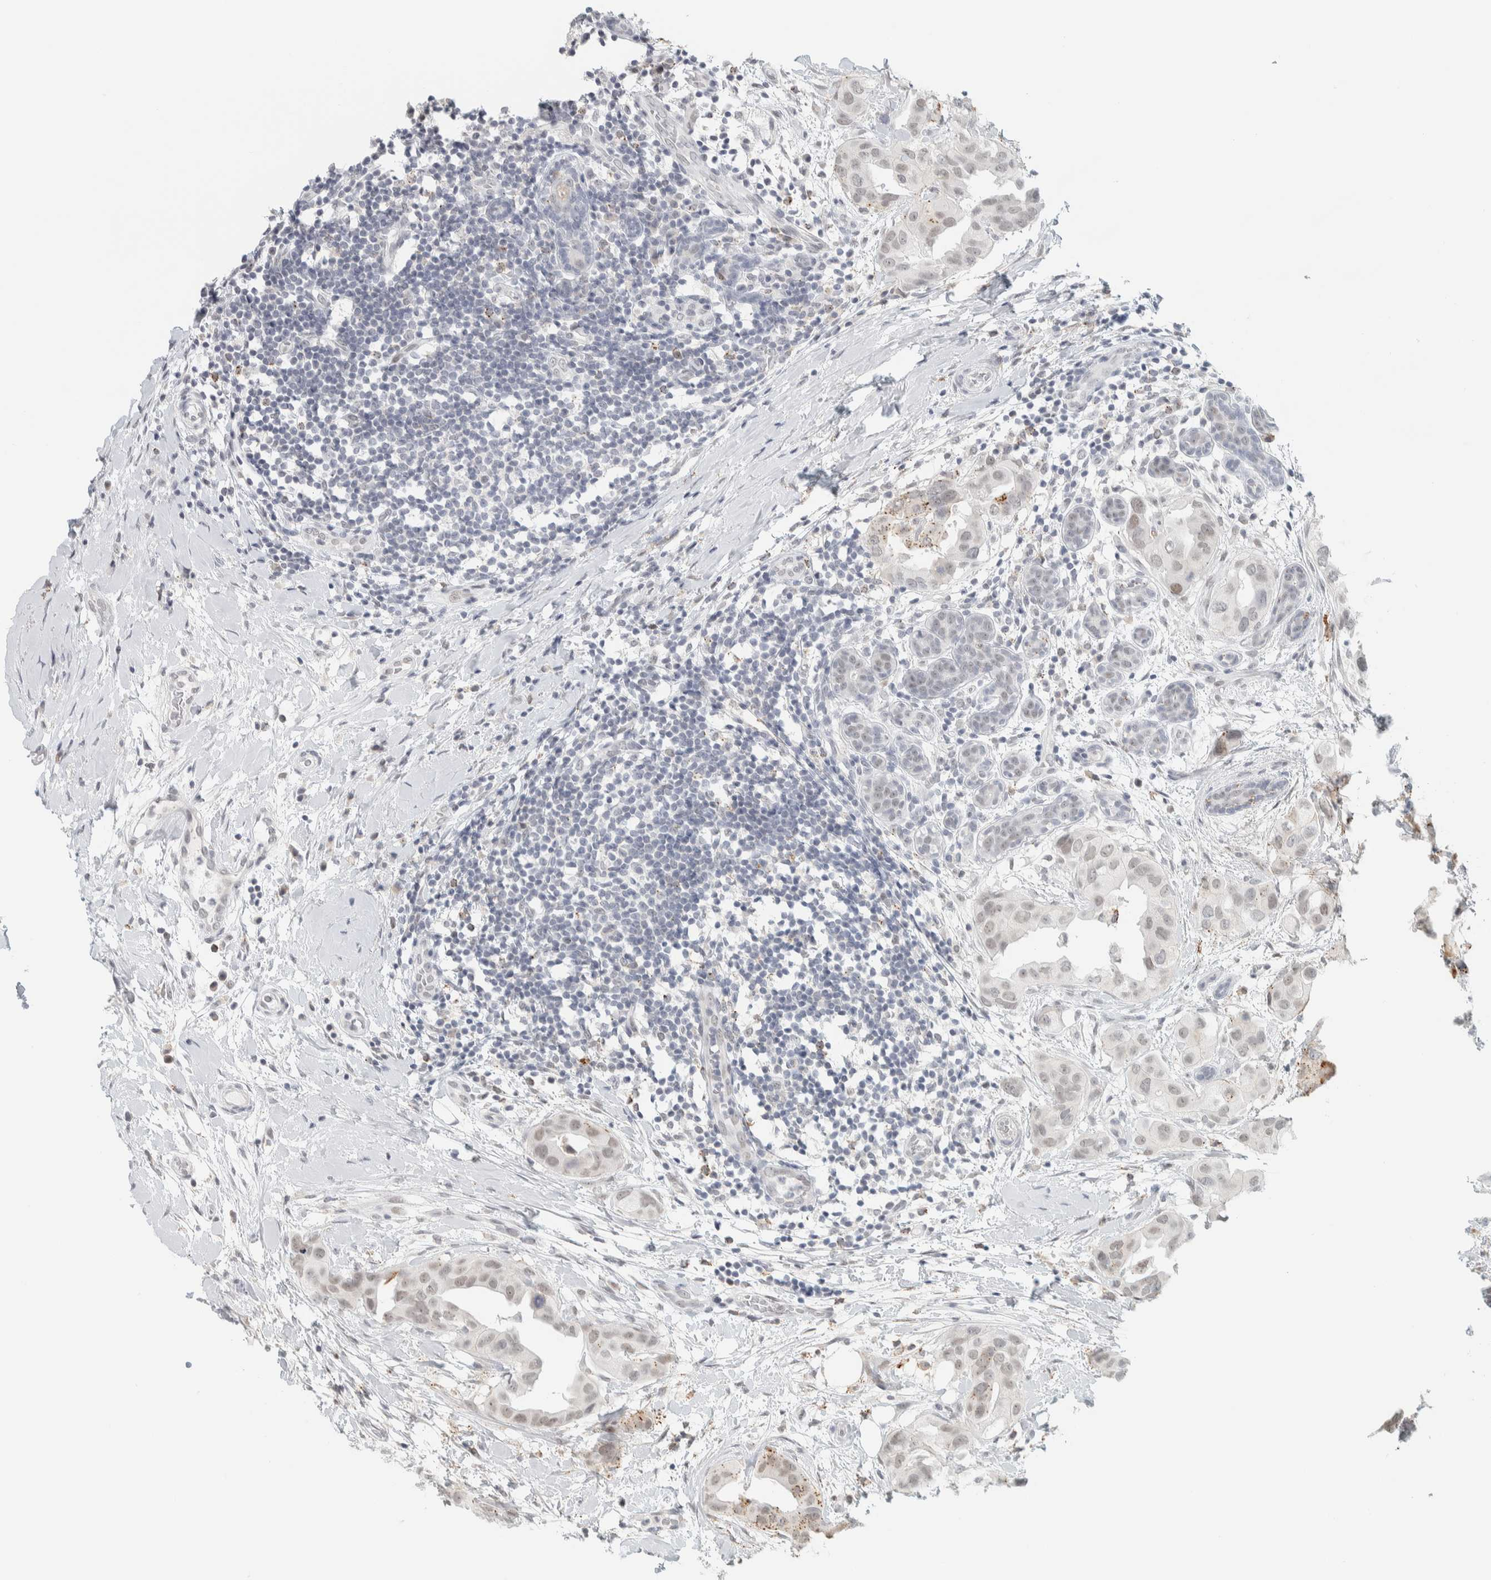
{"staining": {"intensity": "weak", "quantity": "25%-75%", "location": "cytoplasmic/membranous,nuclear"}, "tissue": "breast cancer", "cell_type": "Tumor cells", "image_type": "cancer", "snomed": [{"axis": "morphology", "description": "Duct carcinoma"}, {"axis": "topography", "description": "Breast"}], "caption": "IHC micrograph of human breast cancer (intraductal carcinoma) stained for a protein (brown), which demonstrates low levels of weak cytoplasmic/membranous and nuclear positivity in about 25%-75% of tumor cells.", "gene": "CDH17", "patient": {"sex": "female", "age": 40}}